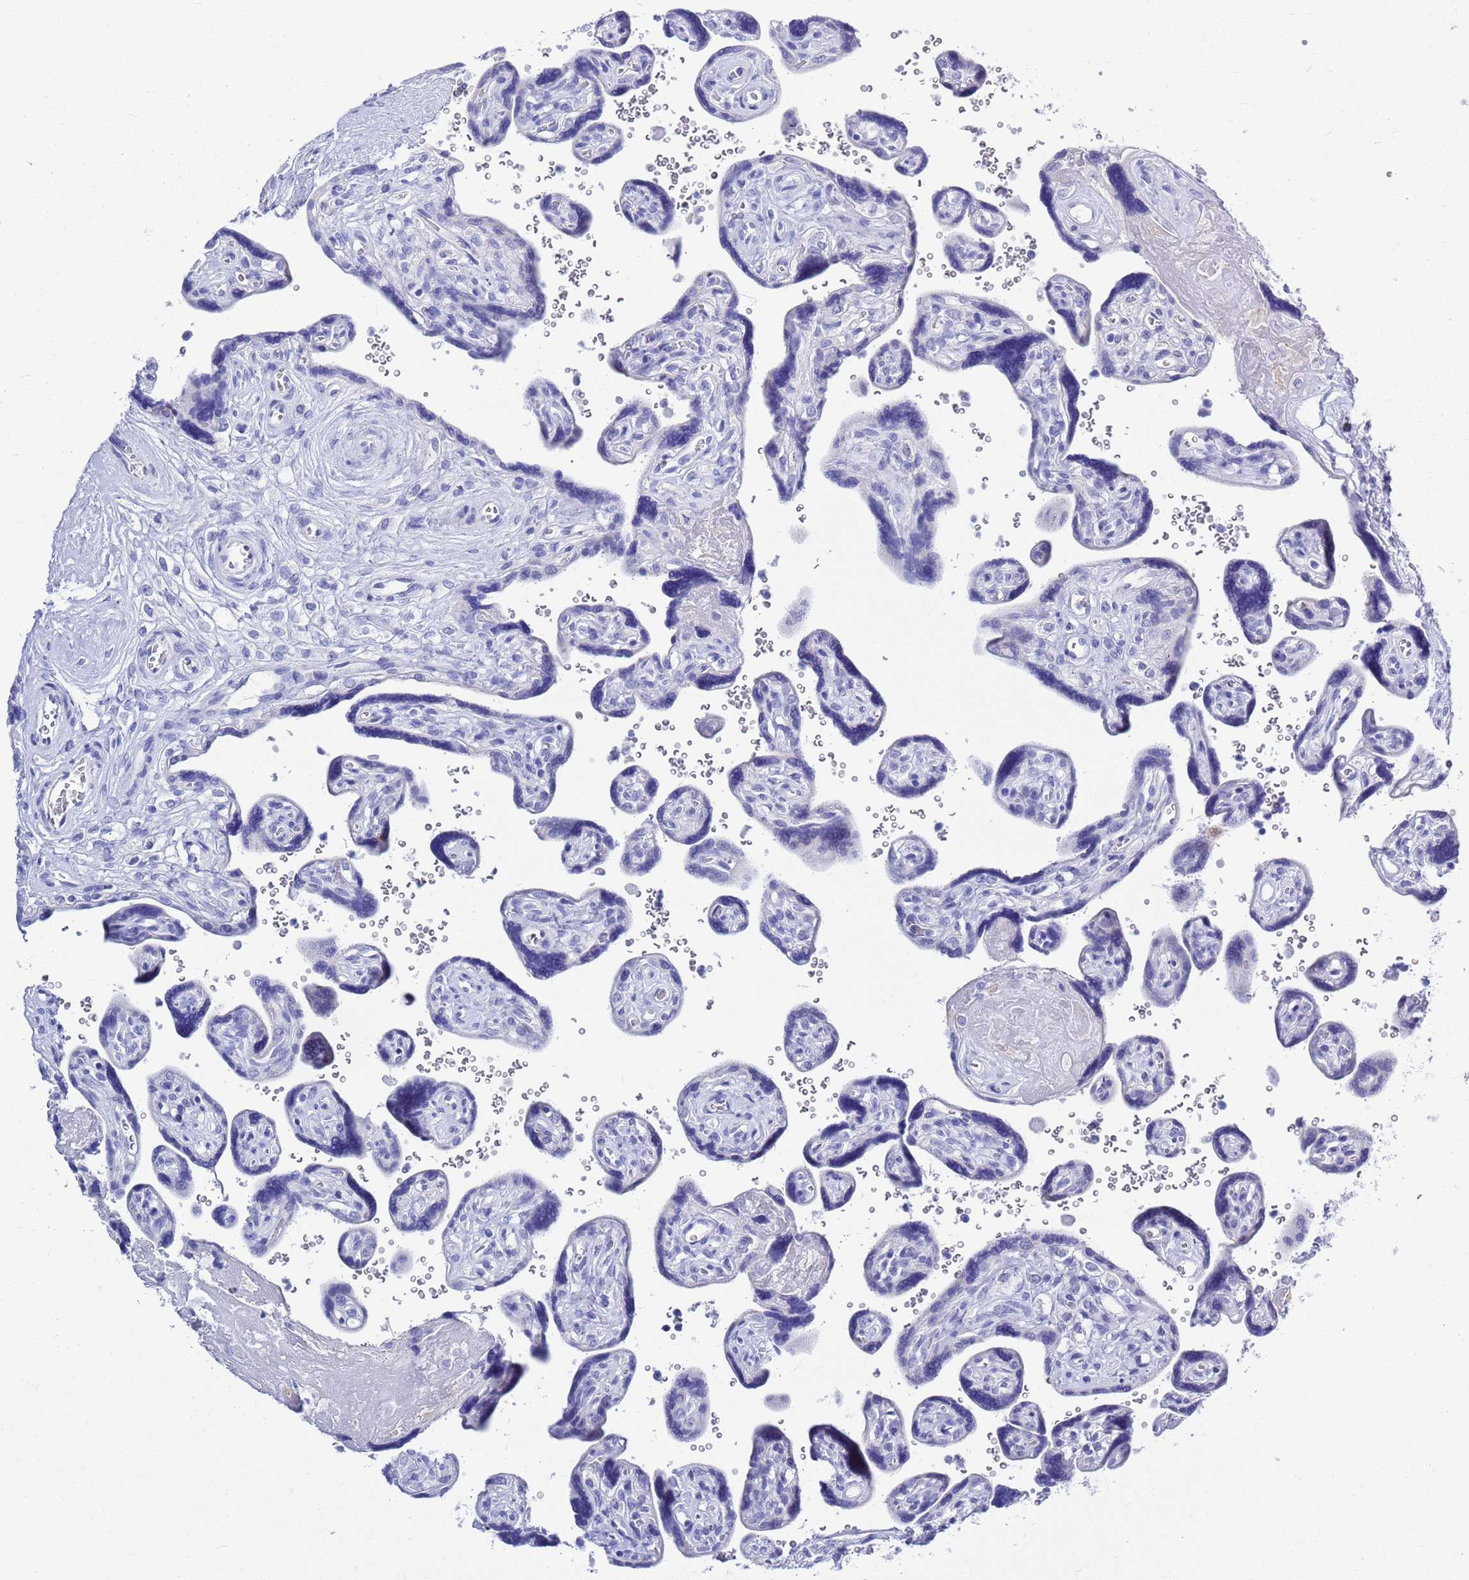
{"staining": {"intensity": "negative", "quantity": "none", "location": "none"}, "tissue": "placenta", "cell_type": "Trophoblastic cells", "image_type": "normal", "snomed": [{"axis": "morphology", "description": "Normal tissue, NOS"}, {"axis": "topography", "description": "Placenta"}], "caption": "Trophoblastic cells show no significant protein positivity in normal placenta. Brightfield microscopy of immunohistochemistry stained with DAB (brown) and hematoxylin (blue), captured at high magnification.", "gene": "MTMR2", "patient": {"sex": "female", "age": 39}}